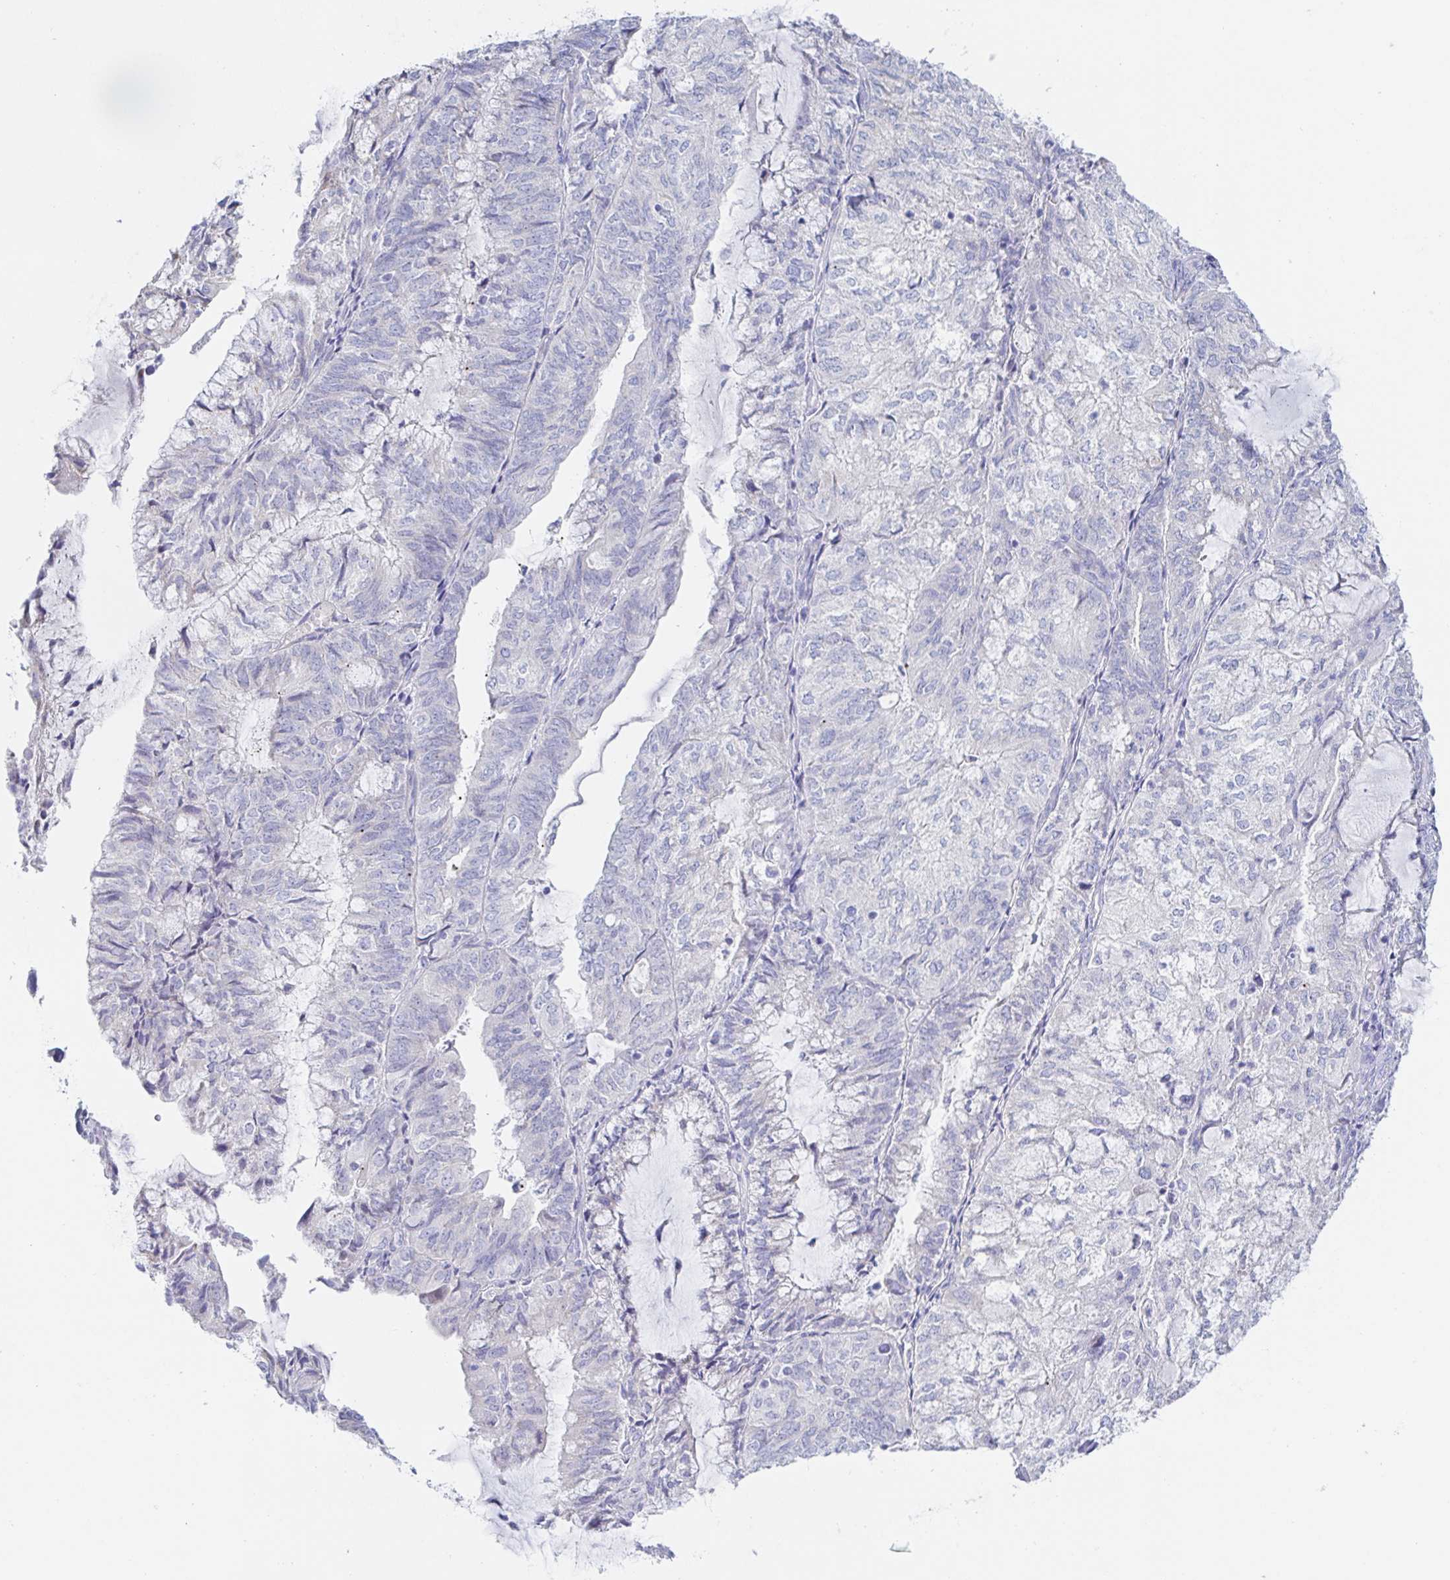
{"staining": {"intensity": "negative", "quantity": "none", "location": "none"}, "tissue": "endometrial cancer", "cell_type": "Tumor cells", "image_type": "cancer", "snomed": [{"axis": "morphology", "description": "Adenocarcinoma, NOS"}, {"axis": "topography", "description": "Endometrium"}], "caption": "IHC histopathology image of human endometrial adenocarcinoma stained for a protein (brown), which exhibits no expression in tumor cells. The staining was performed using DAB (3,3'-diaminobenzidine) to visualize the protein expression in brown, while the nuclei were stained in blue with hematoxylin (Magnification: 20x).", "gene": "SIAH3", "patient": {"sex": "female", "age": 81}}